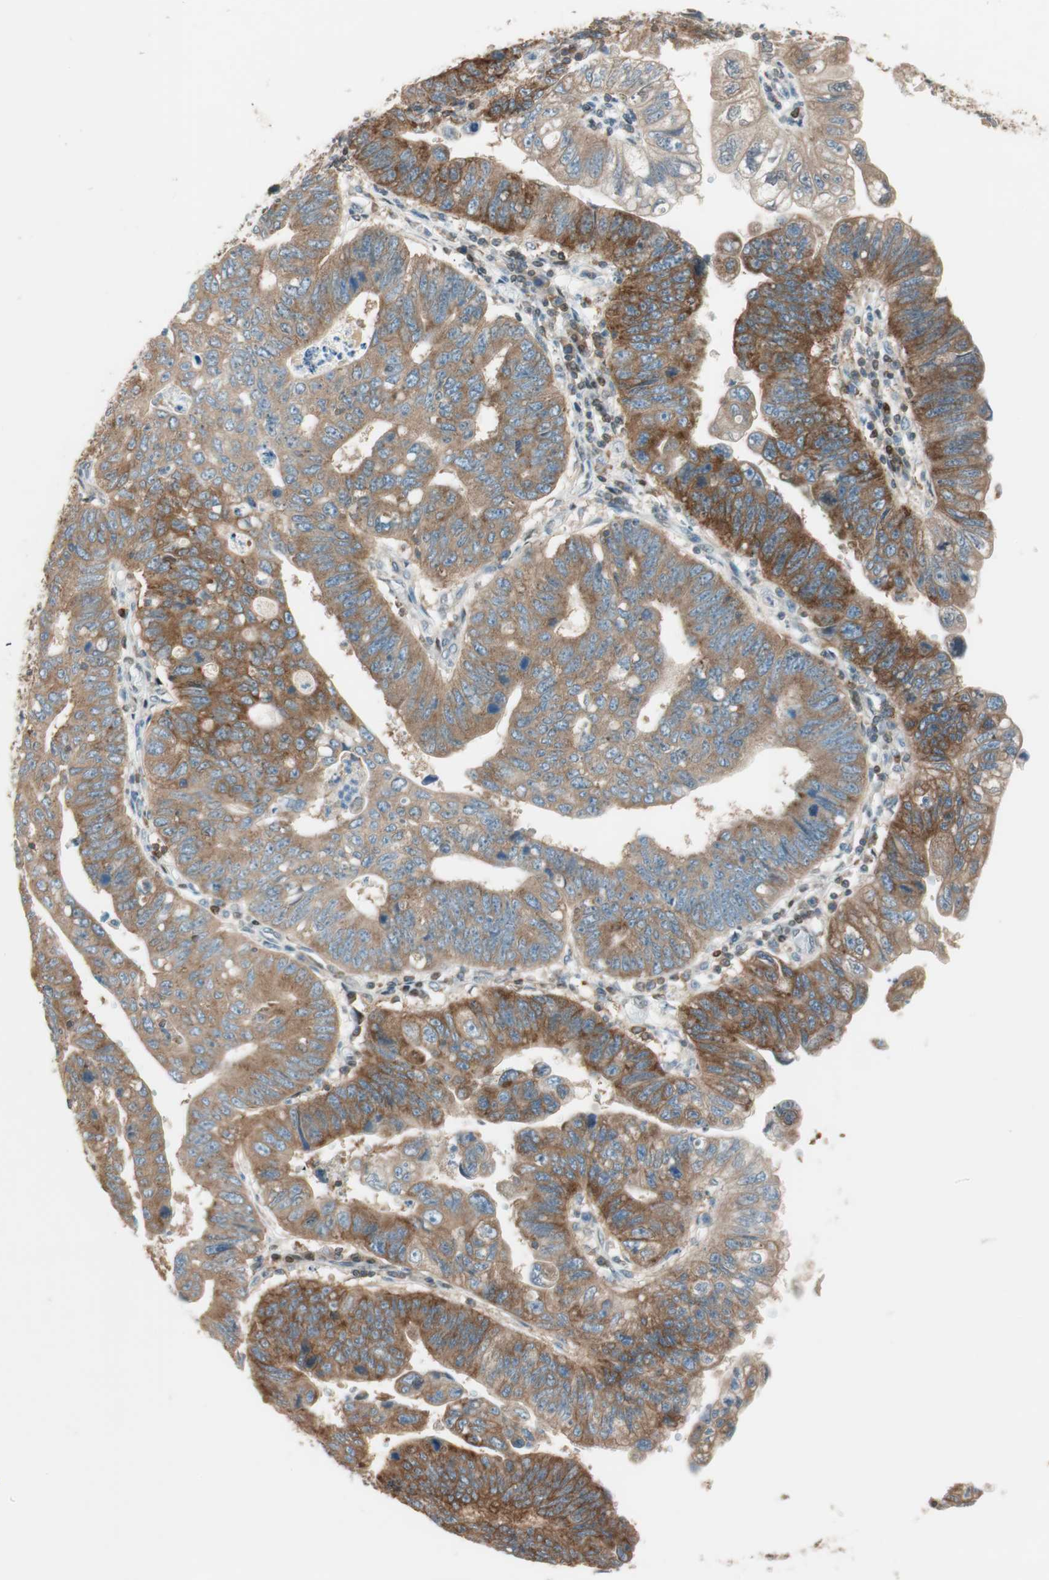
{"staining": {"intensity": "strong", "quantity": ">75%", "location": "cytoplasmic/membranous"}, "tissue": "stomach cancer", "cell_type": "Tumor cells", "image_type": "cancer", "snomed": [{"axis": "morphology", "description": "Adenocarcinoma, NOS"}, {"axis": "topography", "description": "Stomach"}], "caption": "The photomicrograph displays a brown stain indicating the presence of a protein in the cytoplasmic/membranous of tumor cells in adenocarcinoma (stomach). Nuclei are stained in blue.", "gene": "BIN1", "patient": {"sex": "male", "age": 59}}